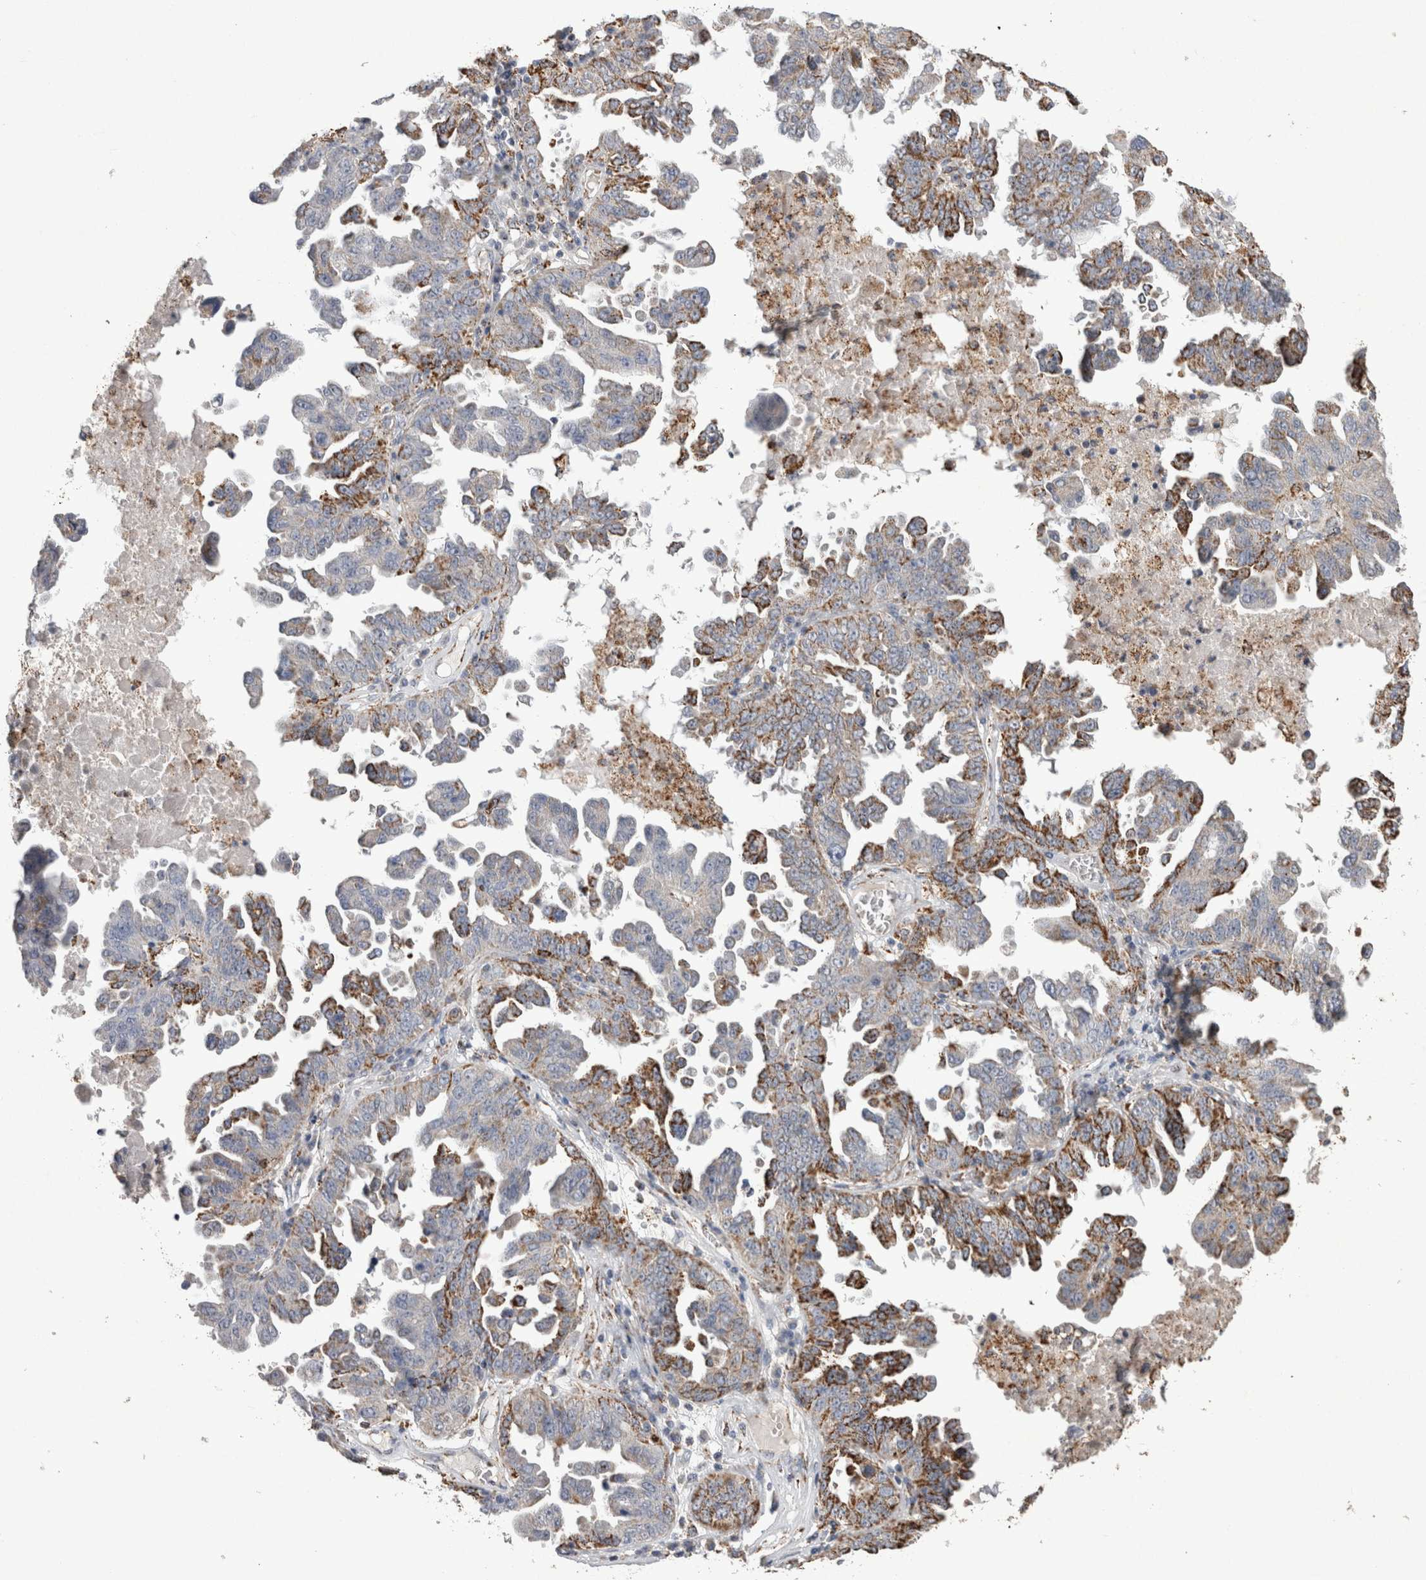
{"staining": {"intensity": "strong", "quantity": "<25%", "location": "cytoplasmic/membranous"}, "tissue": "ovarian cancer", "cell_type": "Tumor cells", "image_type": "cancer", "snomed": [{"axis": "morphology", "description": "Carcinoma, endometroid"}, {"axis": "topography", "description": "Ovary"}], "caption": "Ovarian cancer (endometroid carcinoma) stained with a brown dye displays strong cytoplasmic/membranous positive positivity in approximately <25% of tumor cells.", "gene": "DKK3", "patient": {"sex": "female", "age": 62}}